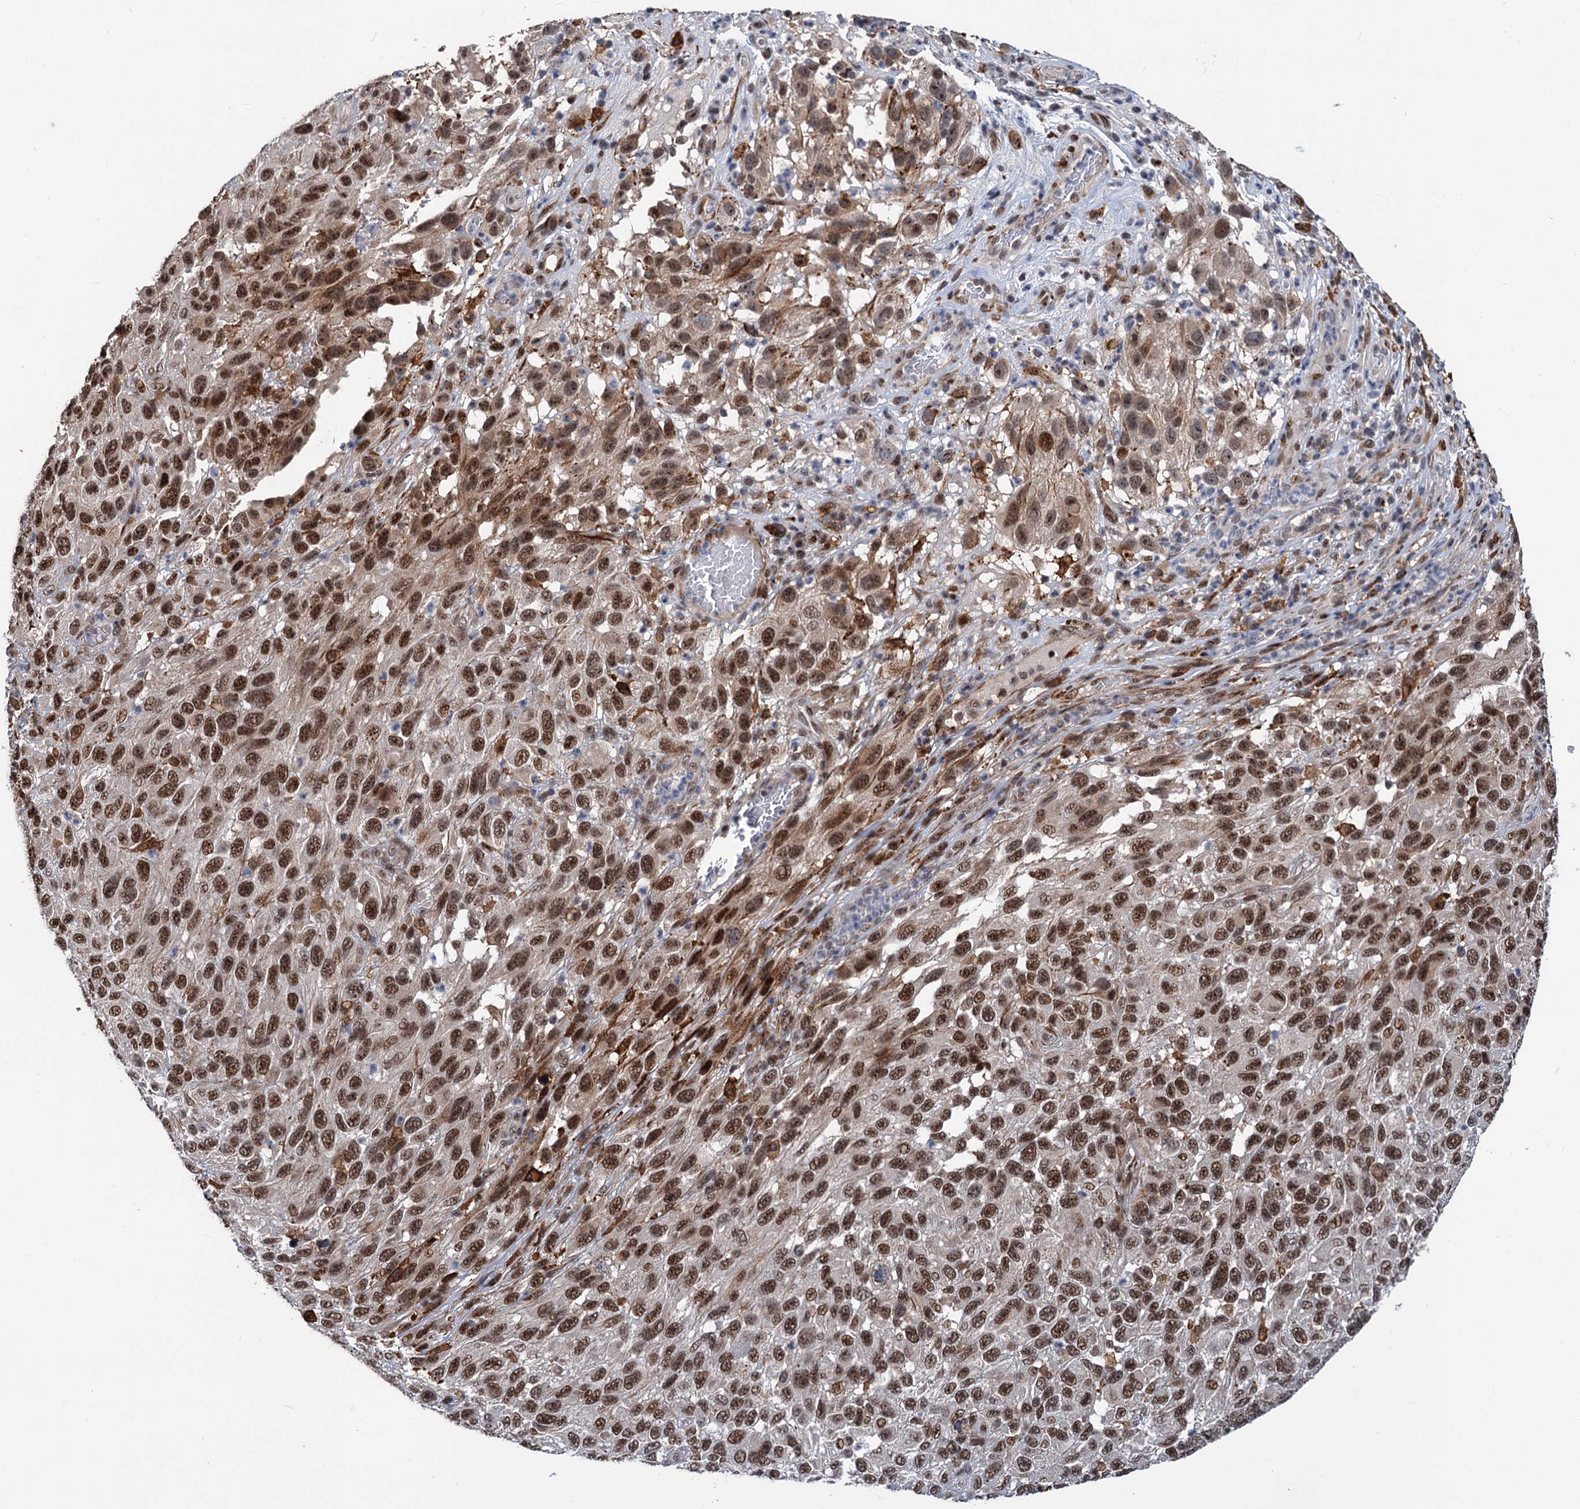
{"staining": {"intensity": "strong", "quantity": ">75%", "location": "nuclear"}, "tissue": "melanoma", "cell_type": "Tumor cells", "image_type": "cancer", "snomed": [{"axis": "morphology", "description": "Malignant melanoma, NOS"}, {"axis": "topography", "description": "Skin"}], "caption": "The histopathology image reveals immunohistochemical staining of malignant melanoma. There is strong nuclear expression is identified in about >75% of tumor cells.", "gene": "PHF8", "patient": {"sex": "female", "age": 96}}